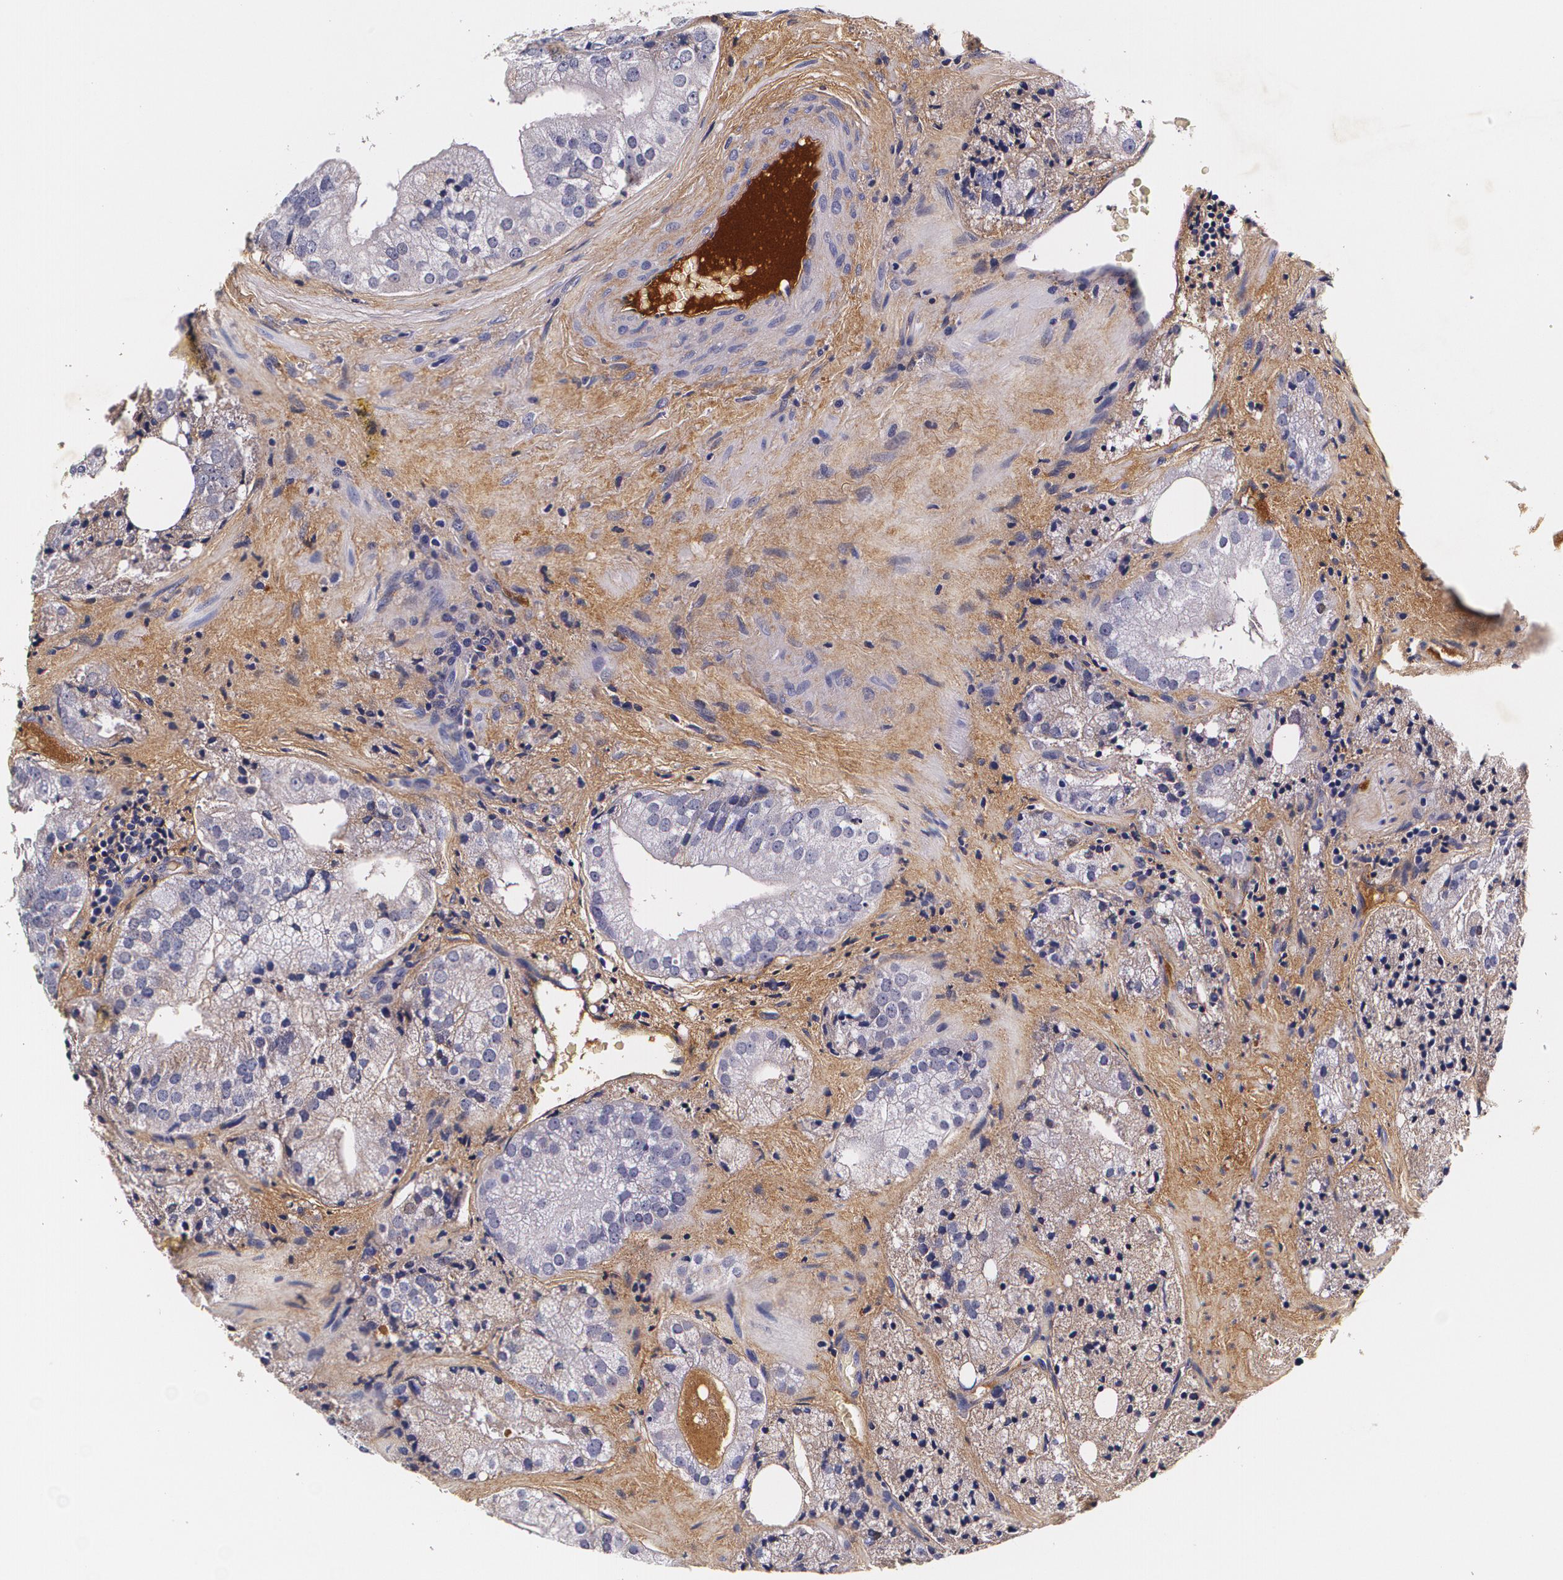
{"staining": {"intensity": "negative", "quantity": "none", "location": "none"}, "tissue": "prostate cancer", "cell_type": "Tumor cells", "image_type": "cancer", "snomed": [{"axis": "morphology", "description": "Adenocarcinoma, Low grade"}, {"axis": "topography", "description": "Prostate"}], "caption": "A photomicrograph of human adenocarcinoma (low-grade) (prostate) is negative for staining in tumor cells. (Immunohistochemistry, brightfield microscopy, high magnification).", "gene": "TTR", "patient": {"sex": "male", "age": 60}}